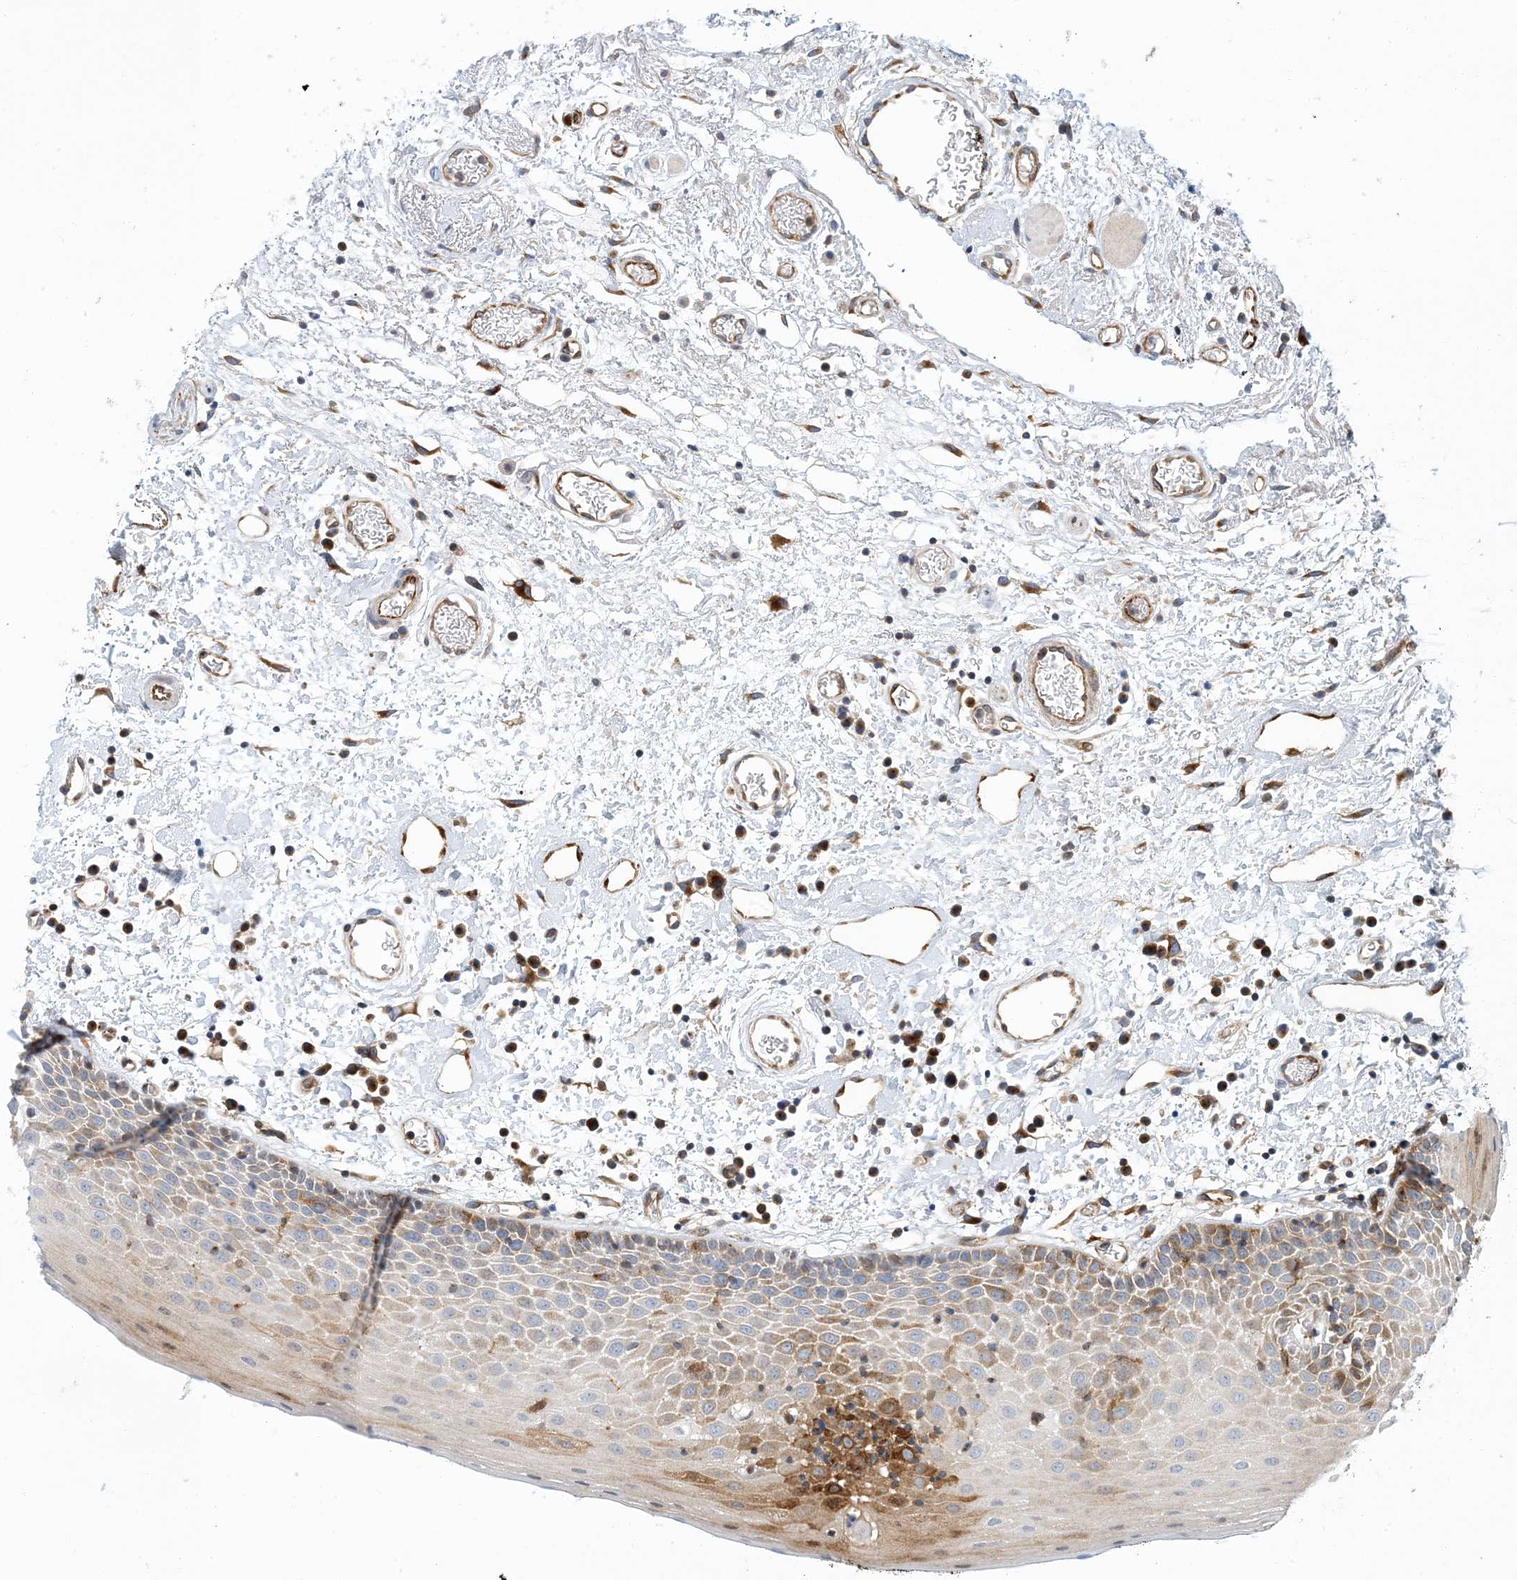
{"staining": {"intensity": "moderate", "quantity": "<25%", "location": "cytoplasmic/membranous"}, "tissue": "oral mucosa", "cell_type": "Squamous epithelial cells", "image_type": "normal", "snomed": [{"axis": "morphology", "description": "Normal tissue, NOS"}, {"axis": "topography", "description": "Oral tissue"}], "caption": "Immunohistochemistry staining of normal oral mucosa, which displays low levels of moderate cytoplasmic/membranous expression in about <25% of squamous epithelial cells indicating moderate cytoplasmic/membranous protein expression. The staining was performed using DAB (3,3'-diaminobenzidine) (brown) for protein detection and nuclei were counterstained in hematoxylin (blue).", "gene": "PCDHA2", "patient": {"sex": "male", "age": 74}}